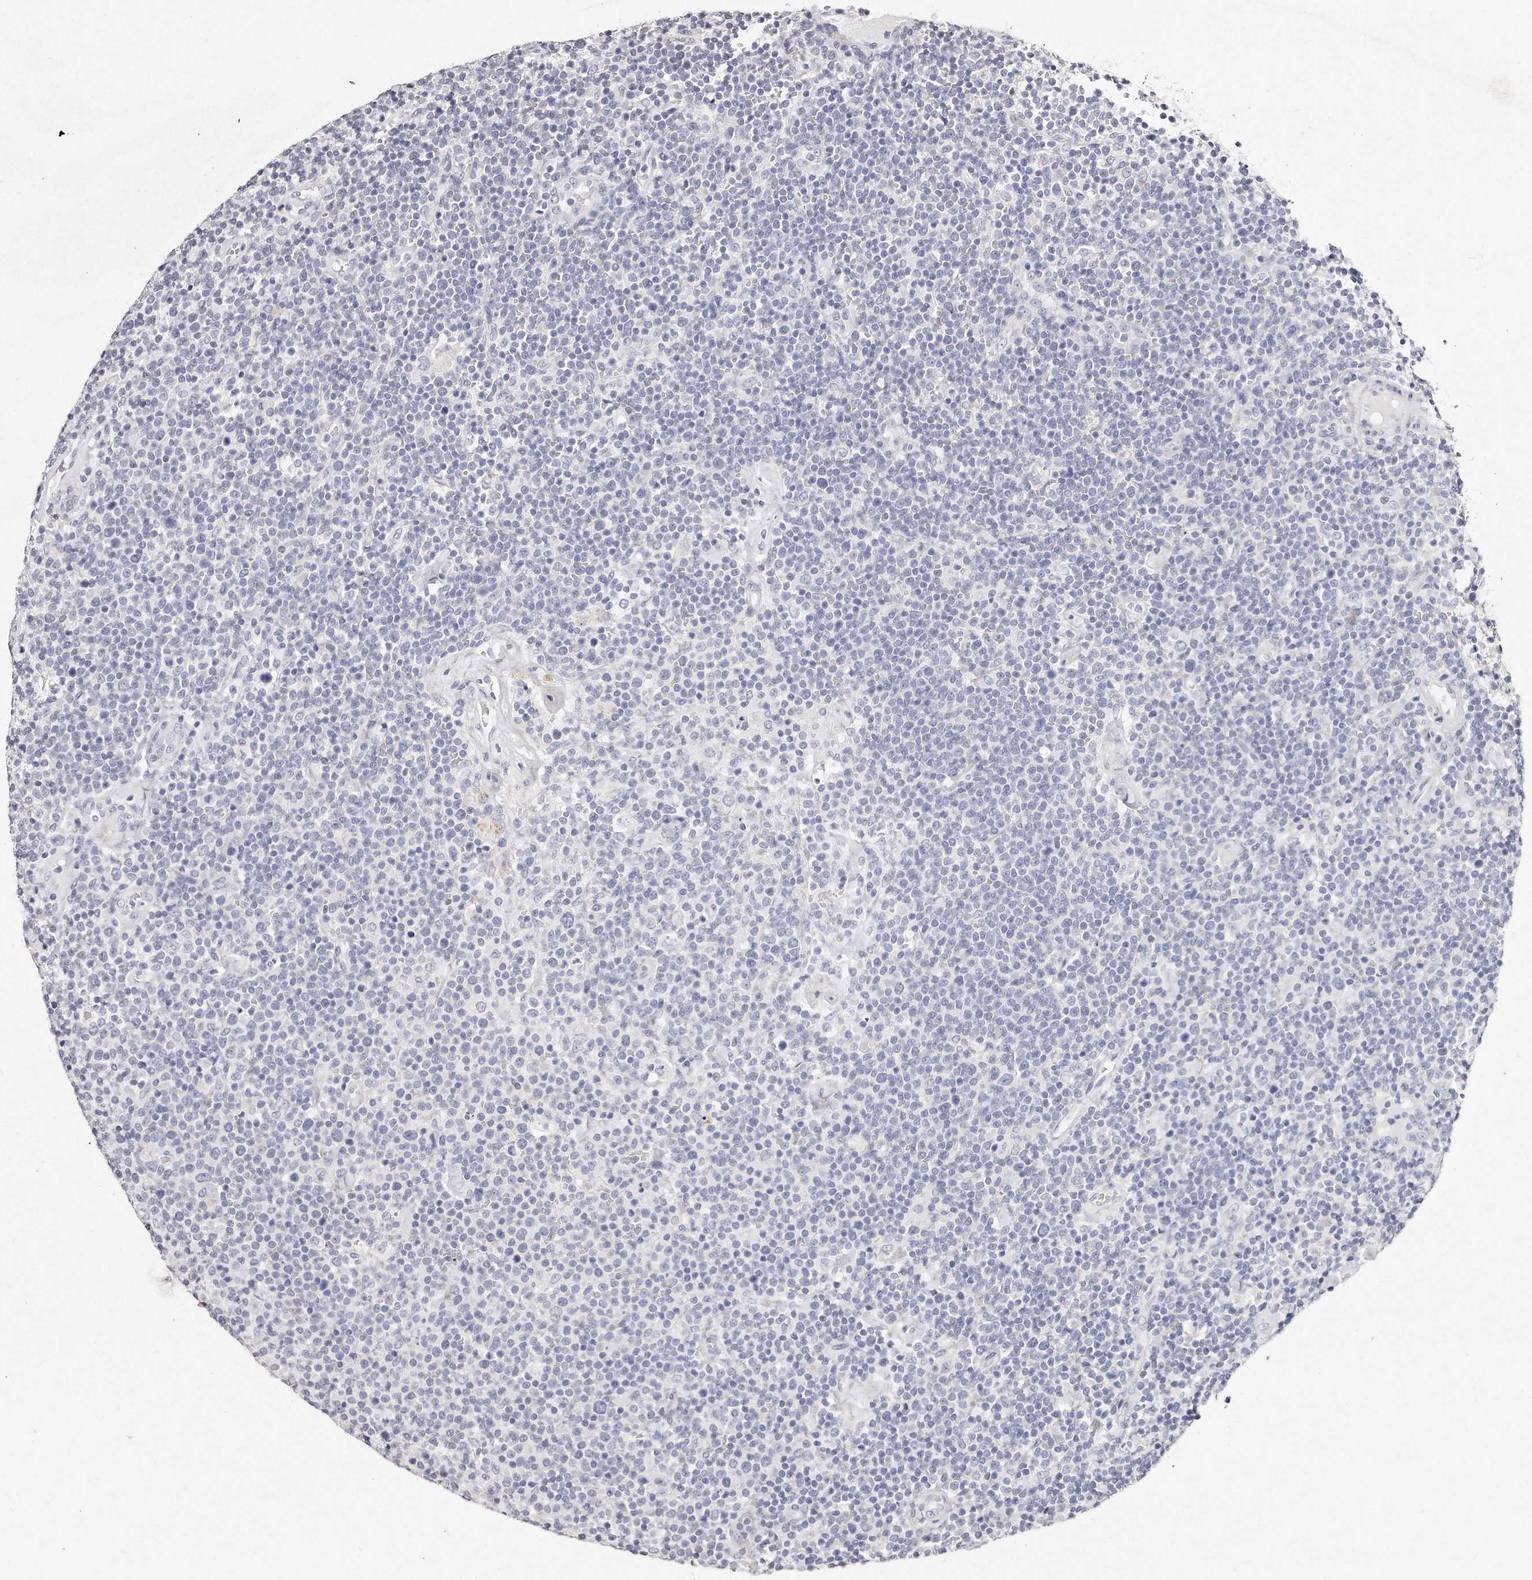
{"staining": {"intensity": "negative", "quantity": "none", "location": "none"}, "tissue": "lymphoma", "cell_type": "Tumor cells", "image_type": "cancer", "snomed": [{"axis": "morphology", "description": "Malignant lymphoma, non-Hodgkin's type, High grade"}, {"axis": "topography", "description": "Lymph node"}], "caption": "Protein analysis of lymphoma exhibits no significant expression in tumor cells.", "gene": "GDA", "patient": {"sex": "male", "age": 61}}